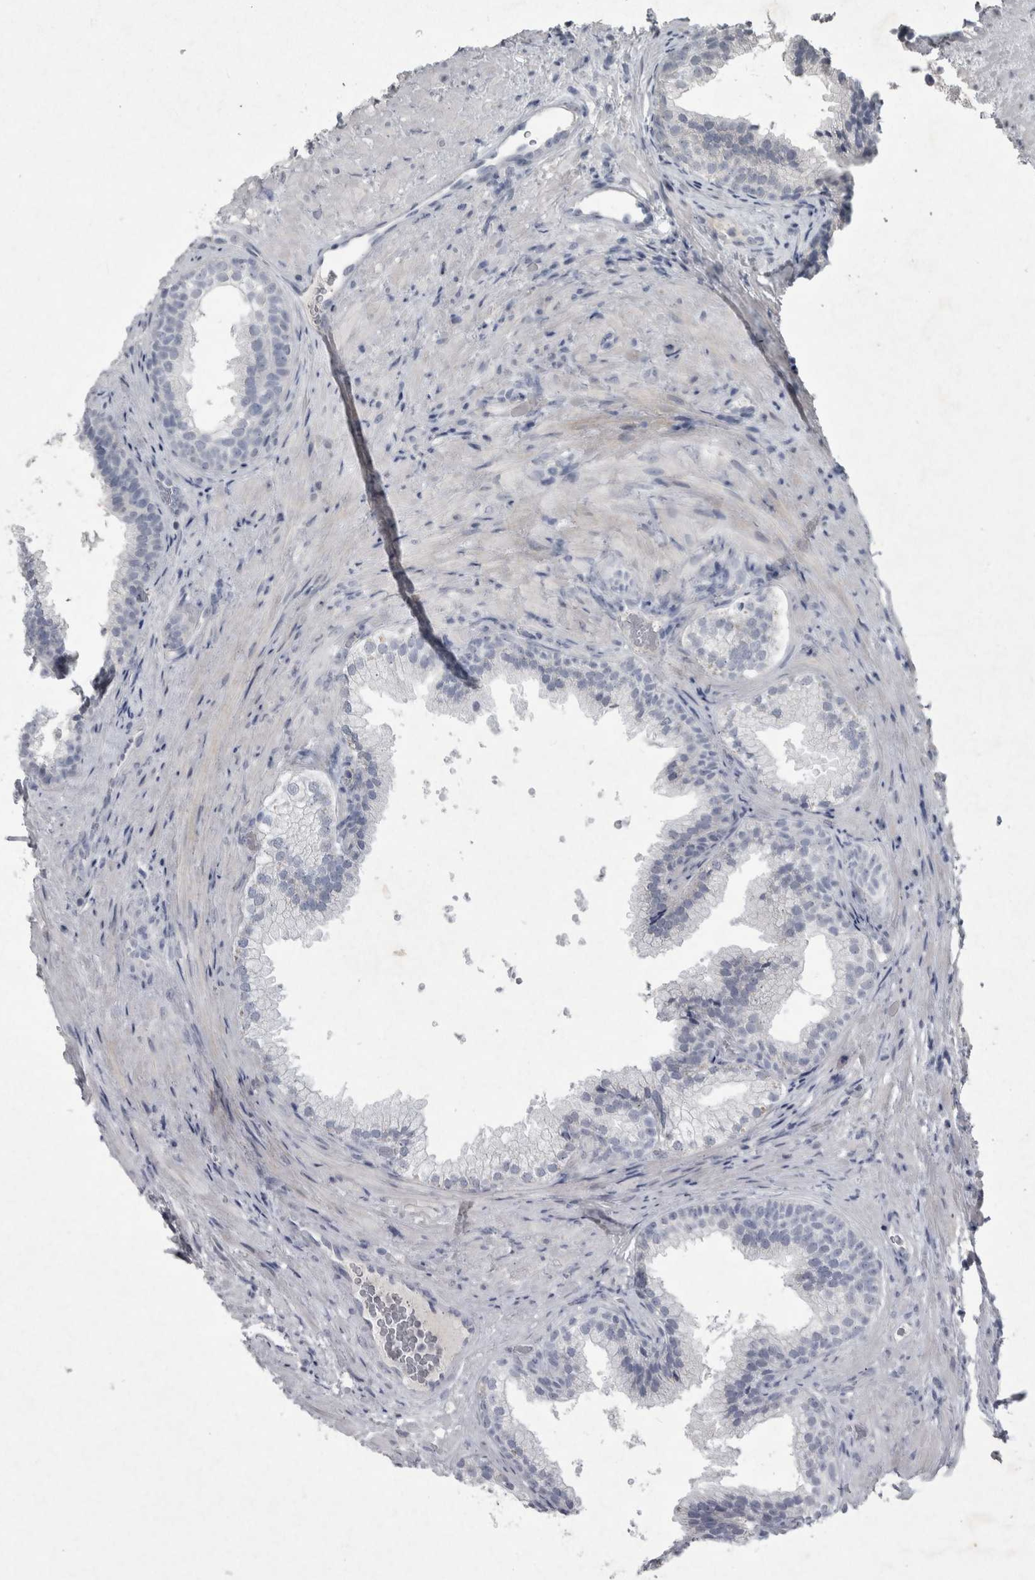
{"staining": {"intensity": "negative", "quantity": "none", "location": "none"}, "tissue": "prostate", "cell_type": "Glandular cells", "image_type": "normal", "snomed": [{"axis": "morphology", "description": "Normal tissue, NOS"}, {"axis": "topography", "description": "Prostate"}], "caption": "Protein analysis of unremarkable prostate displays no significant expression in glandular cells.", "gene": "PDX1", "patient": {"sex": "male", "age": 76}}